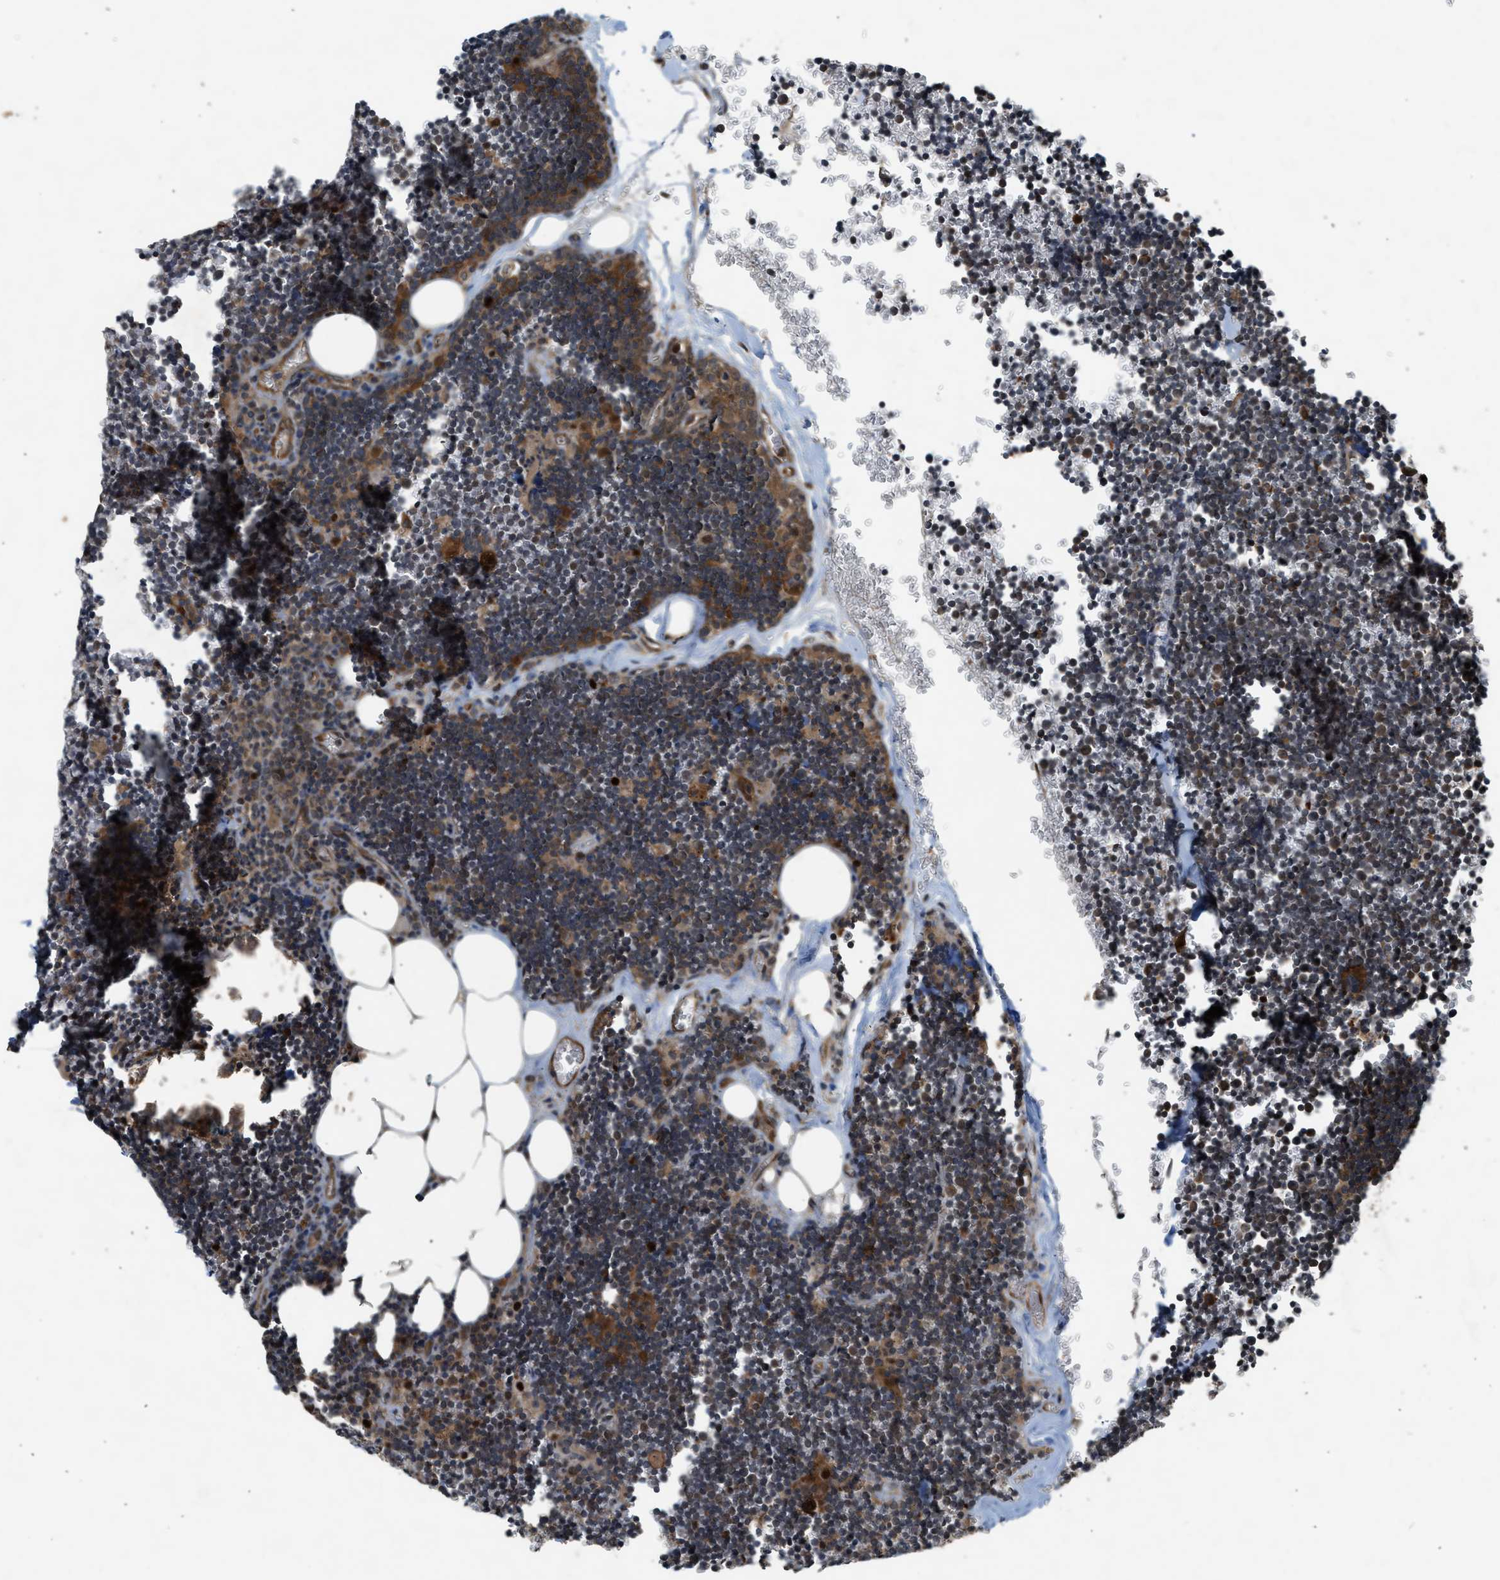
{"staining": {"intensity": "moderate", "quantity": ">75%", "location": "cytoplasmic/membranous"}, "tissue": "lymph node", "cell_type": "Germinal center cells", "image_type": "normal", "snomed": [{"axis": "morphology", "description": "Normal tissue, NOS"}, {"axis": "topography", "description": "Lymph node"}], "caption": "High-power microscopy captured an immunohistochemistry (IHC) micrograph of unremarkable lymph node, revealing moderate cytoplasmic/membranous positivity in approximately >75% of germinal center cells.", "gene": "TXNL1", "patient": {"sex": "male", "age": 33}}